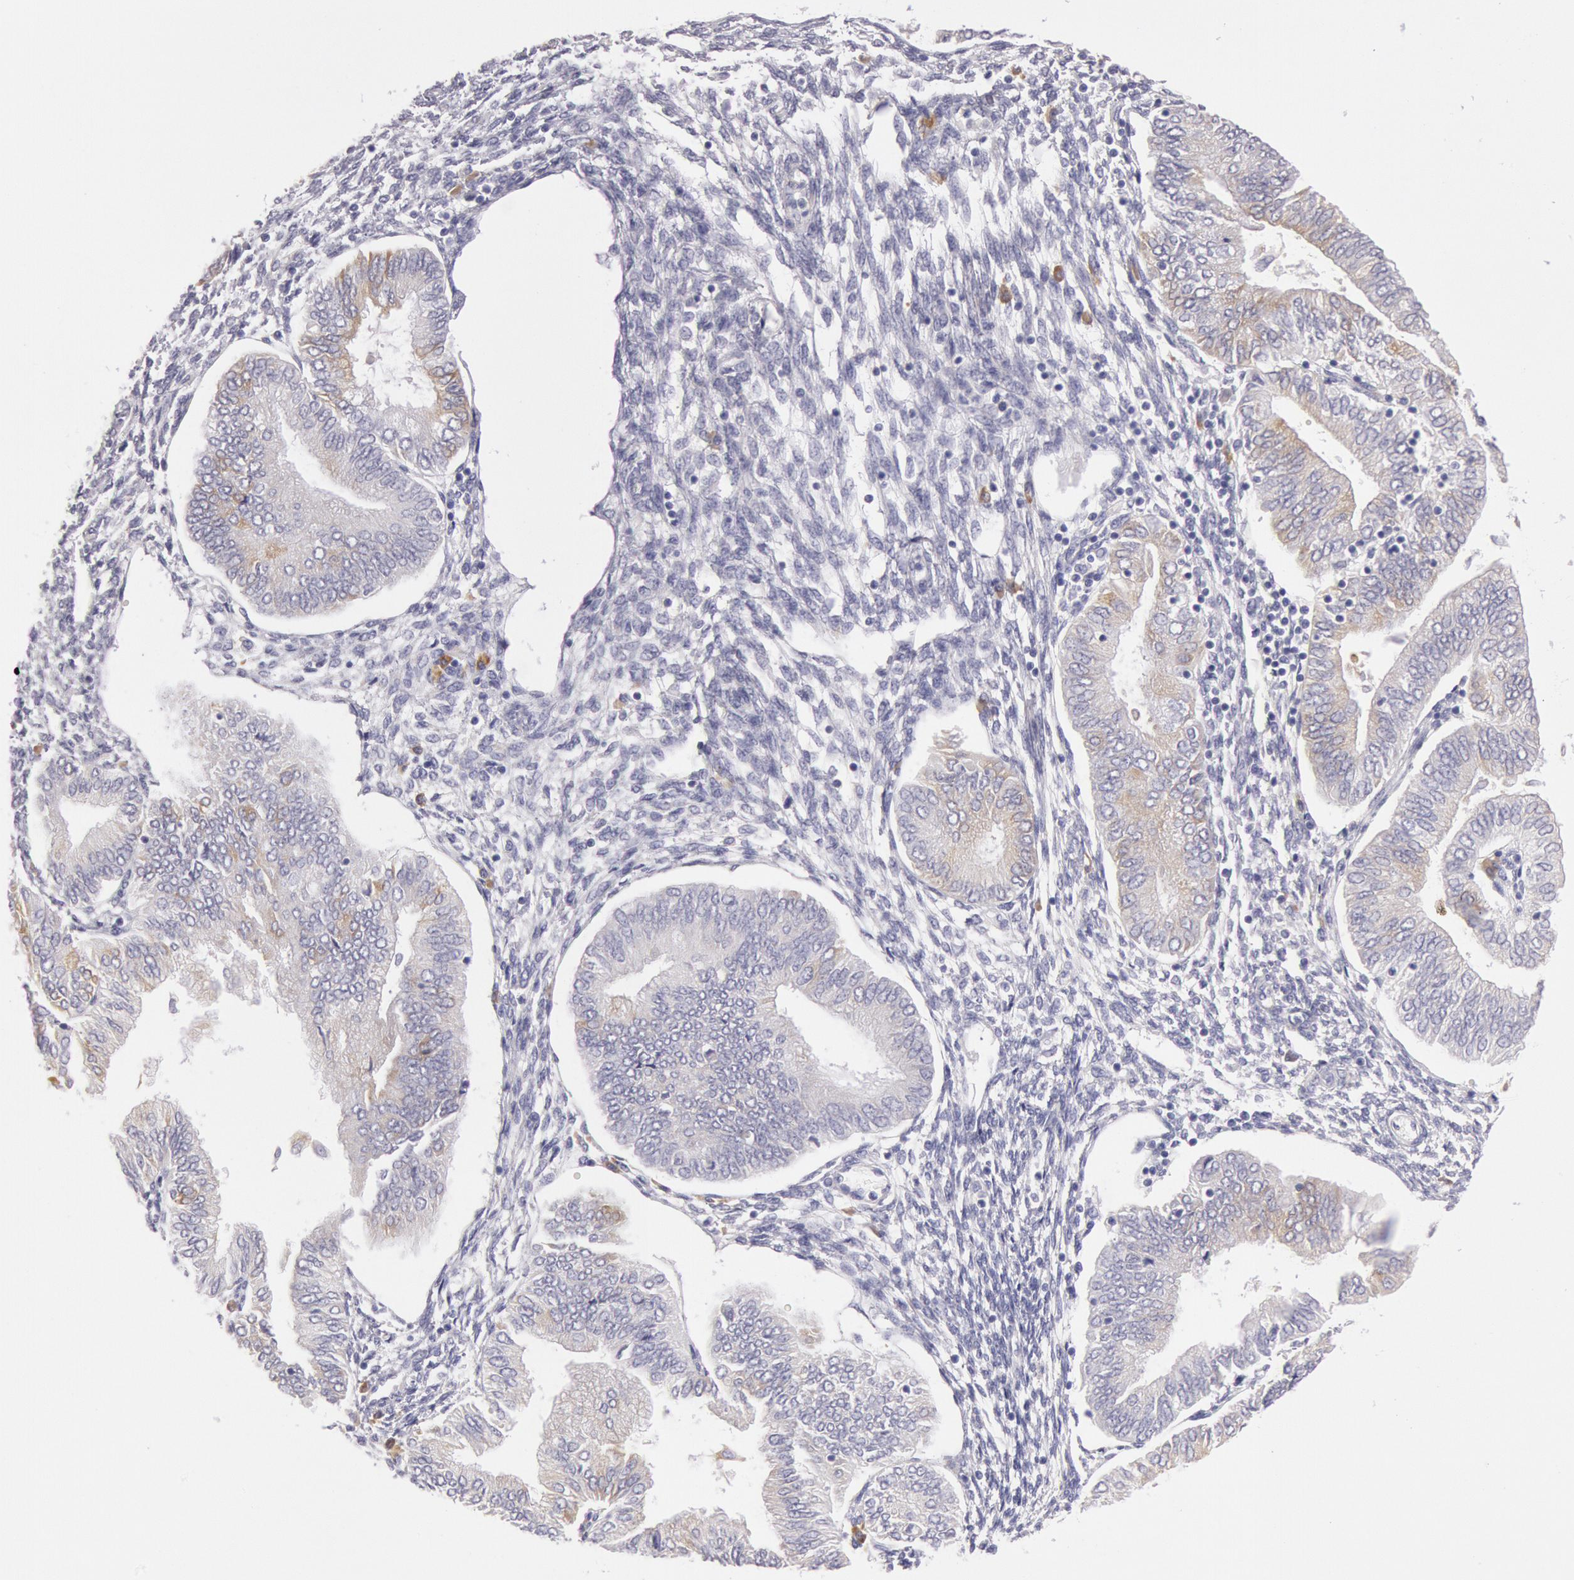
{"staining": {"intensity": "weak", "quantity": "25%-75%", "location": "cytoplasmic/membranous"}, "tissue": "endometrial cancer", "cell_type": "Tumor cells", "image_type": "cancer", "snomed": [{"axis": "morphology", "description": "Adenocarcinoma, NOS"}, {"axis": "topography", "description": "Endometrium"}], "caption": "Immunohistochemistry image of human endometrial adenocarcinoma stained for a protein (brown), which shows low levels of weak cytoplasmic/membranous positivity in about 25%-75% of tumor cells.", "gene": "CIDEB", "patient": {"sex": "female", "age": 51}}